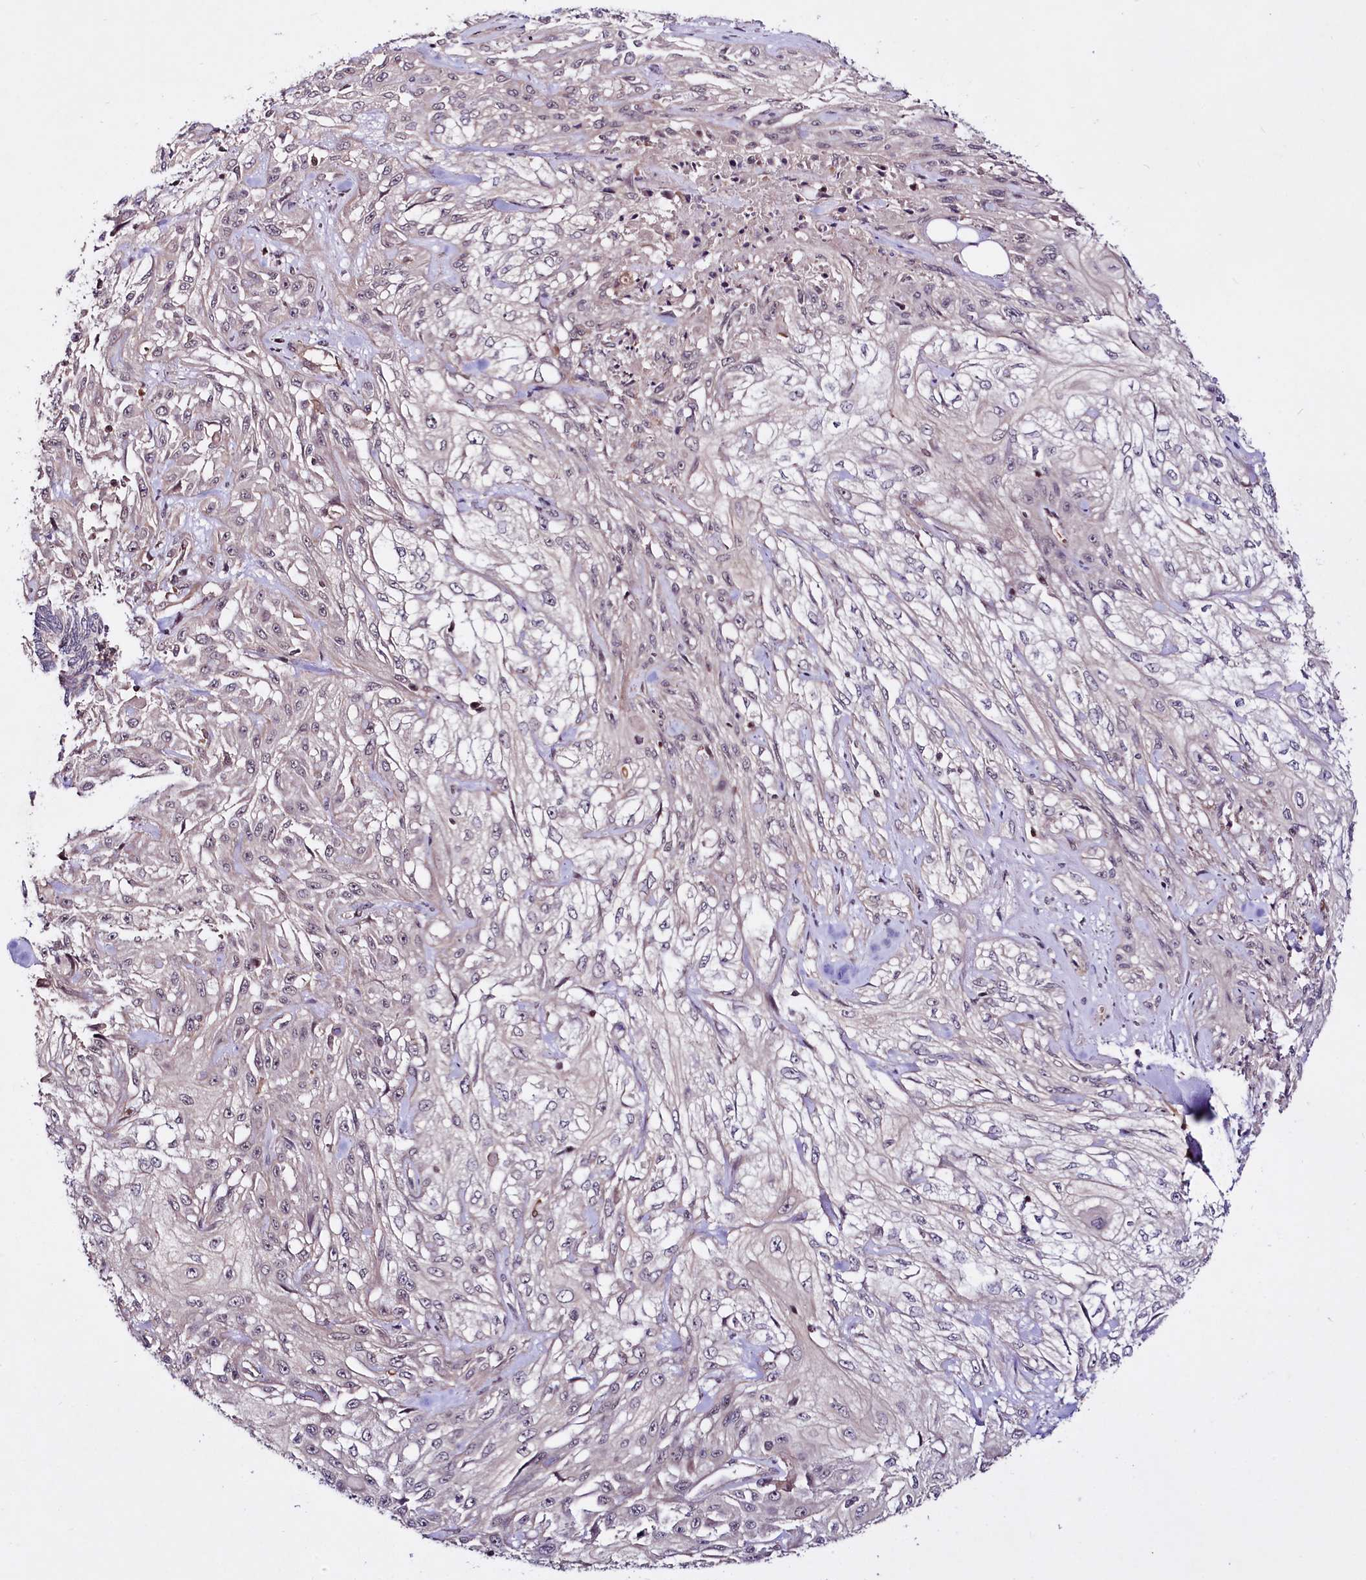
{"staining": {"intensity": "weak", "quantity": "<25%", "location": "nuclear"}, "tissue": "skin cancer", "cell_type": "Tumor cells", "image_type": "cancer", "snomed": [{"axis": "morphology", "description": "Squamous cell carcinoma, NOS"}, {"axis": "morphology", "description": "Squamous cell carcinoma, metastatic, NOS"}, {"axis": "topography", "description": "Skin"}, {"axis": "topography", "description": "Lymph node"}], "caption": "Immunohistochemistry photomicrograph of squamous cell carcinoma (skin) stained for a protein (brown), which reveals no staining in tumor cells.", "gene": "TAFAZZIN", "patient": {"sex": "male", "age": 75}}